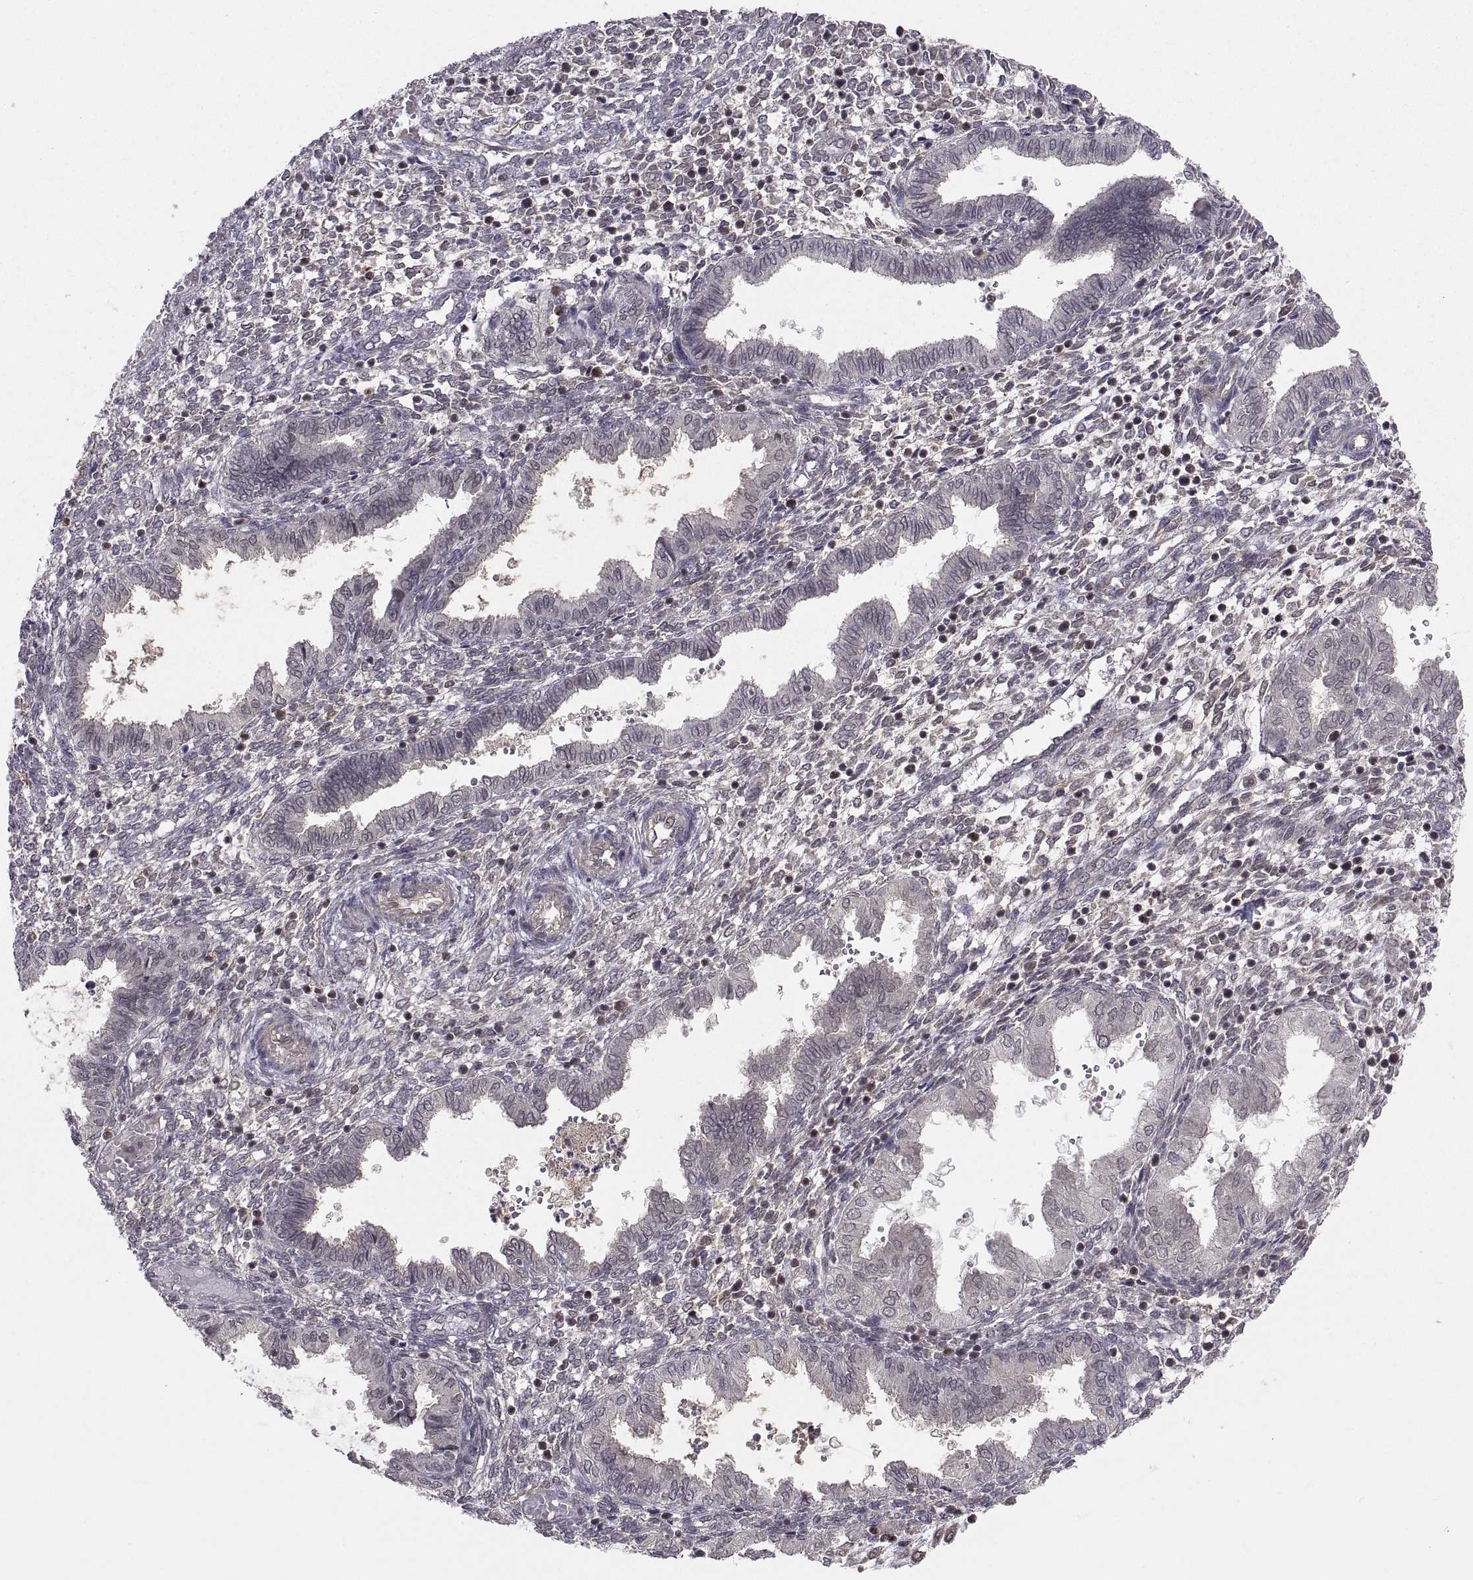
{"staining": {"intensity": "negative", "quantity": "none", "location": "none"}, "tissue": "endometrium", "cell_type": "Cells in endometrial stroma", "image_type": "normal", "snomed": [{"axis": "morphology", "description": "Normal tissue, NOS"}, {"axis": "topography", "description": "Endometrium"}], "caption": "An immunohistochemistry photomicrograph of unremarkable endometrium is shown. There is no staining in cells in endometrial stroma of endometrium.", "gene": "ABL2", "patient": {"sex": "female", "age": 43}}